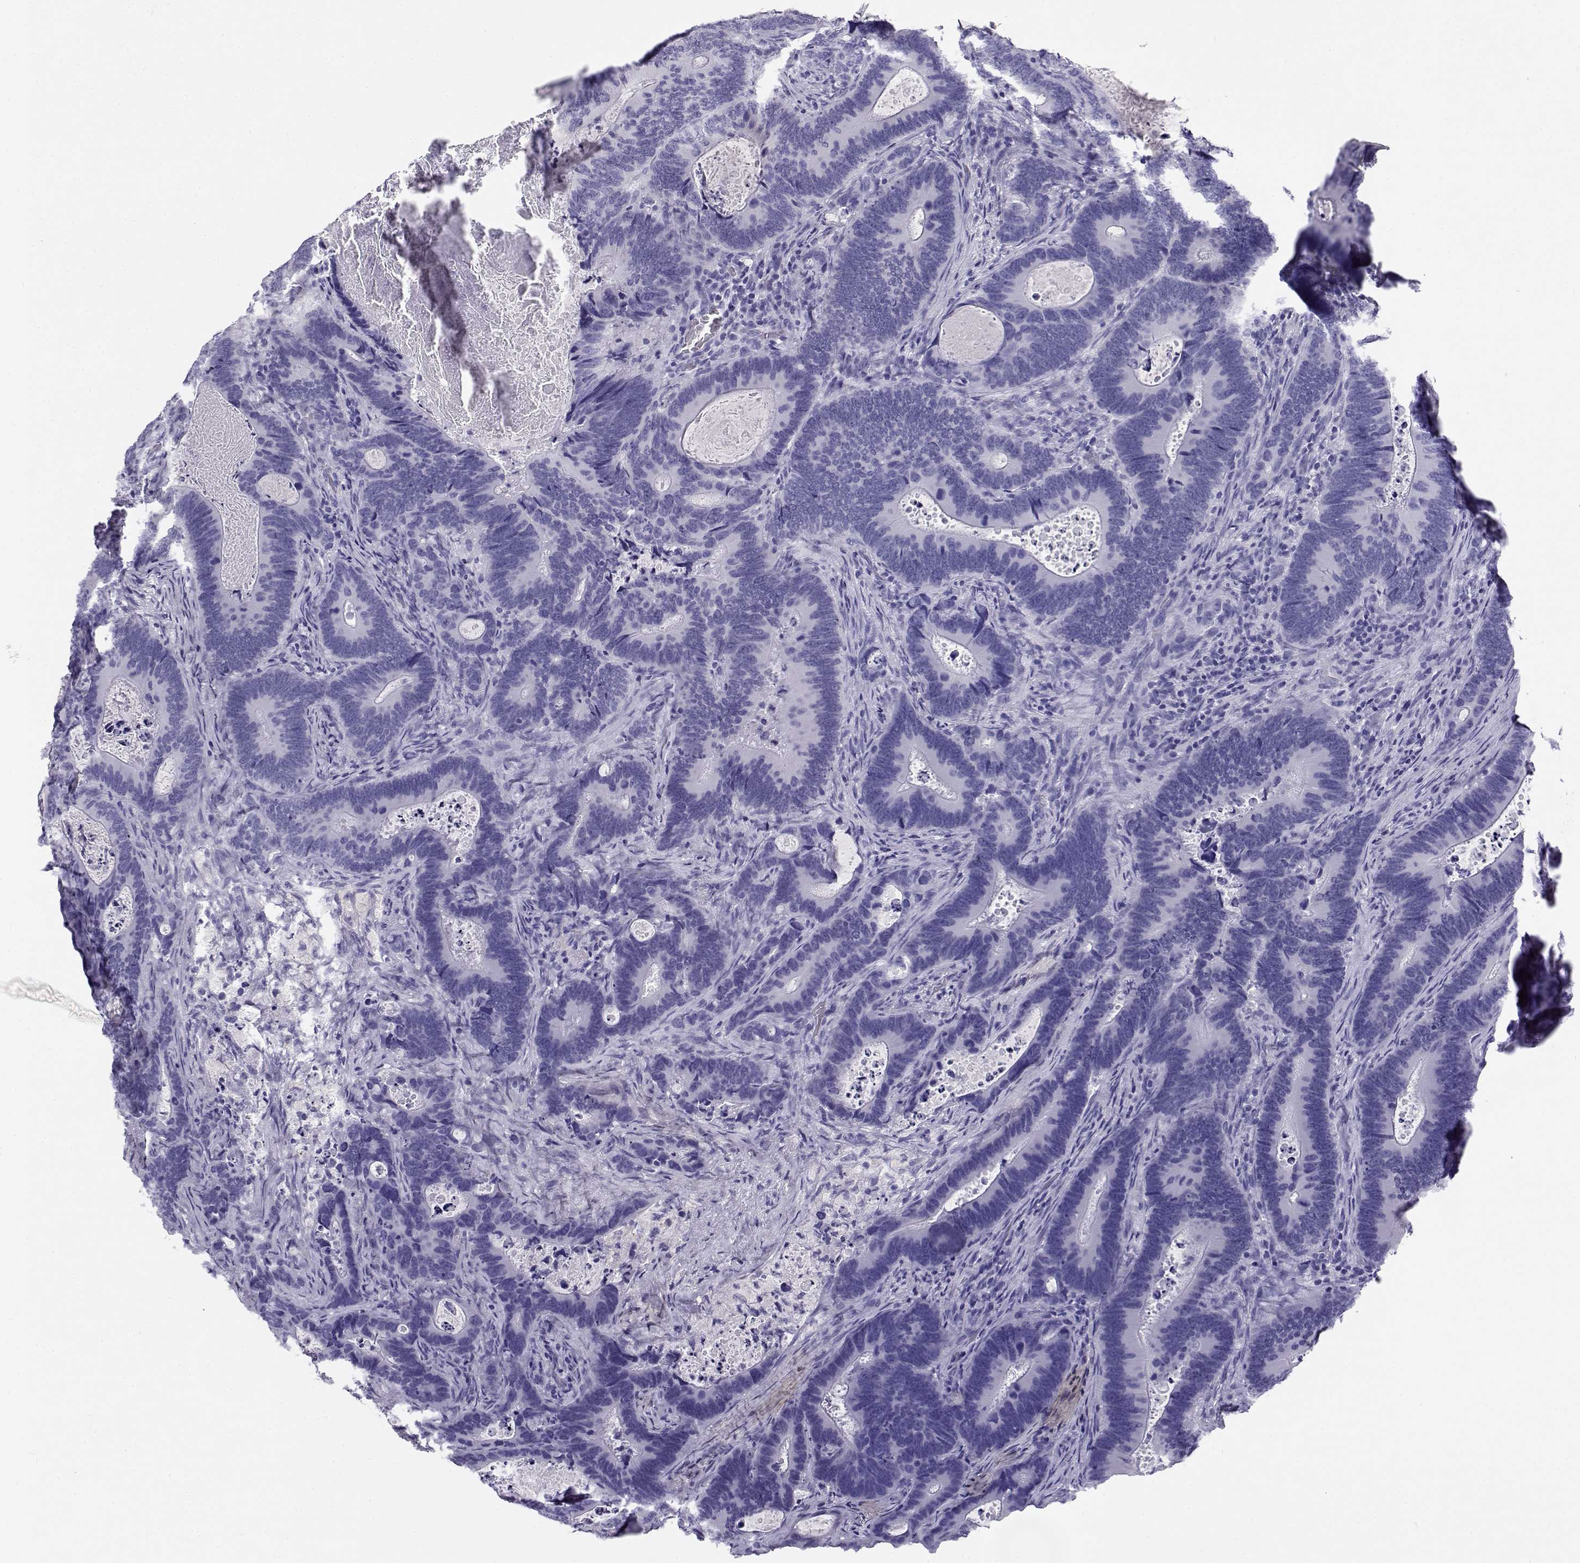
{"staining": {"intensity": "negative", "quantity": "none", "location": "none"}, "tissue": "colorectal cancer", "cell_type": "Tumor cells", "image_type": "cancer", "snomed": [{"axis": "morphology", "description": "Adenocarcinoma, NOS"}, {"axis": "topography", "description": "Colon"}], "caption": "Immunohistochemistry (IHC) of colorectal cancer (adenocarcinoma) demonstrates no positivity in tumor cells.", "gene": "RHOXF2", "patient": {"sex": "female", "age": 82}}